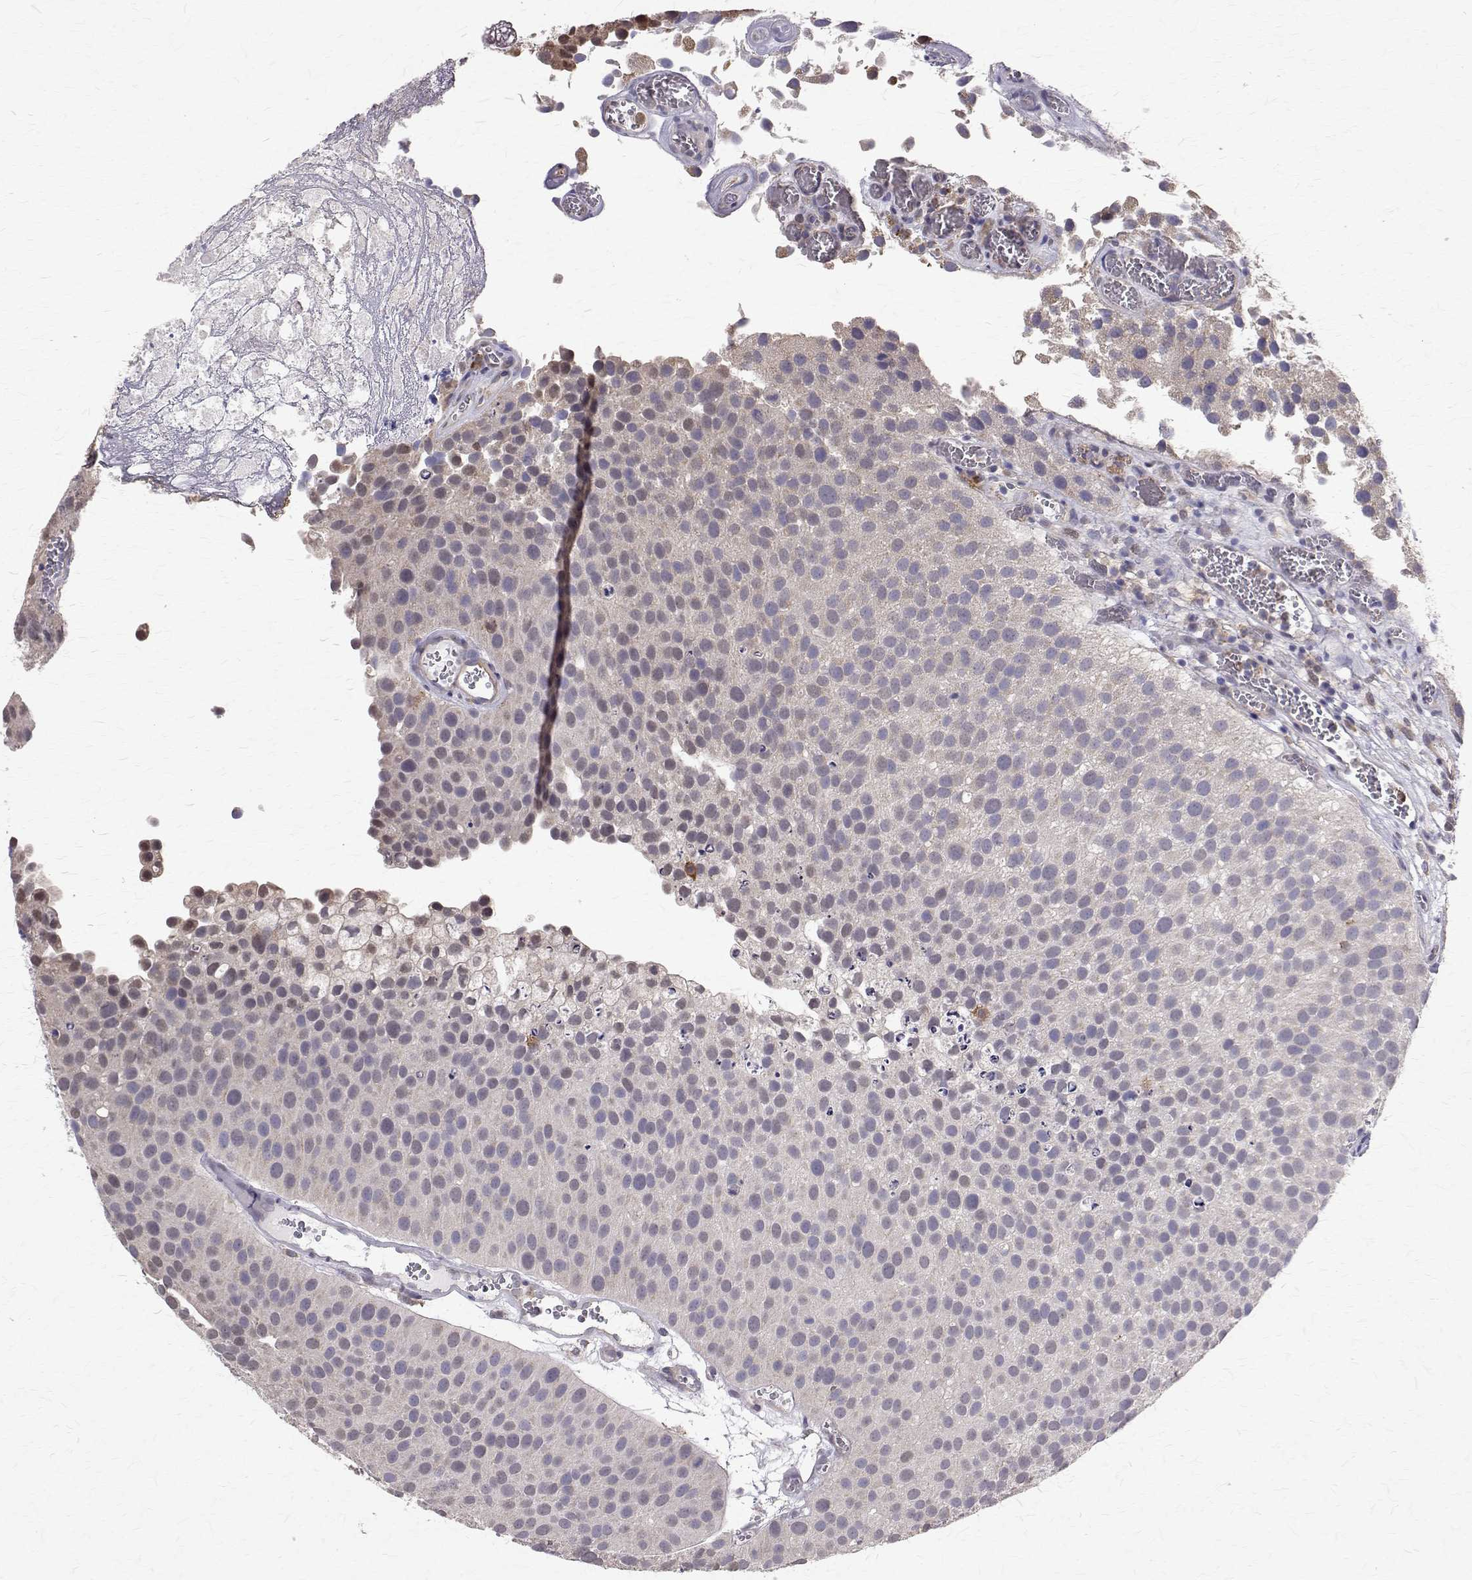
{"staining": {"intensity": "negative", "quantity": "none", "location": "none"}, "tissue": "urothelial cancer", "cell_type": "Tumor cells", "image_type": "cancer", "snomed": [{"axis": "morphology", "description": "Urothelial carcinoma, Low grade"}, {"axis": "topography", "description": "Urinary bladder"}], "caption": "A high-resolution photomicrograph shows immunohistochemistry staining of urothelial cancer, which demonstrates no significant staining in tumor cells.", "gene": "CCDC89", "patient": {"sex": "female", "age": 69}}